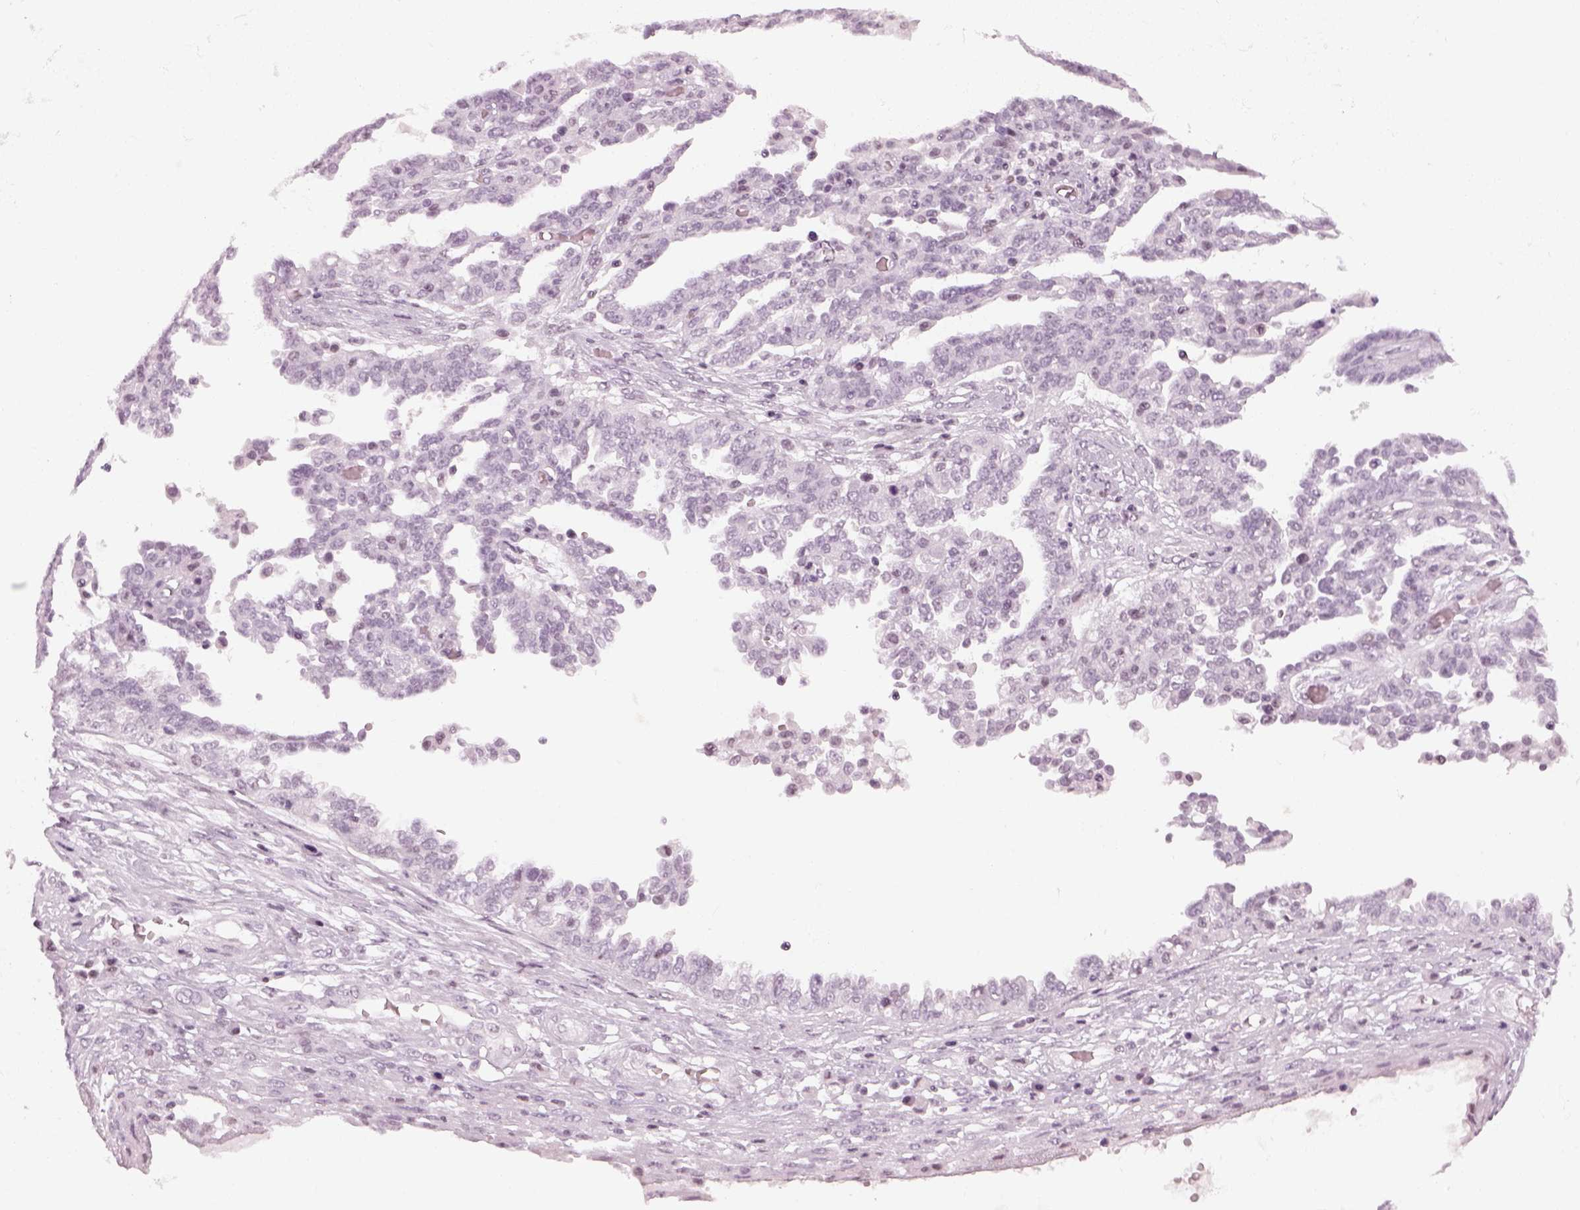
{"staining": {"intensity": "negative", "quantity": "none", "location": "none"}, "tissue": "ovarian cancer", "cell_type": "Tumor cells", "image_type": "cancer", "snomed": [{"axis": "morphology", "description": "Cystadenocarcinoma, serous, NOS"}, {"axis": "topography", "description": "Ovary"}], "caption": "IHC histopathology image of neoplastic tissue: human serous cystadenocarcinoma (ovarian) stained with DAB shows no significant protein staining in tumor cells.", "gene": "KCNG2", "patient": {"sex": "female", "age": 67}}